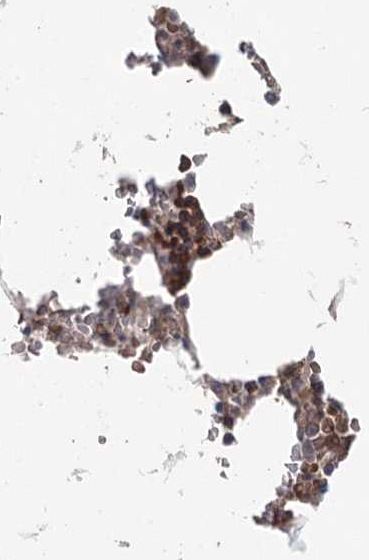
{"staining": {"intensity": "moderate", "quantity": "<25%", "location": "cytoplasmic/membranous"}, "tissue": "bone marrow", "cell_type": "Hematopoietic cells", "image_type": "normal", "snomed": [{"axis": "morphology", "description": "Normal tissue, NOS"}, {"axis": "topography", "description": "Bone marrow"}], "caption": "DAB (3,3'-diaminobenzidine) immunohistochemical staining of benign human bone marrow displays moderate cytoplasmic/membranous protein expression in approximately <25% of hematopoietic cells.", "gene": "FBXO7", "patient": {"sex": "male", "age": 70}}